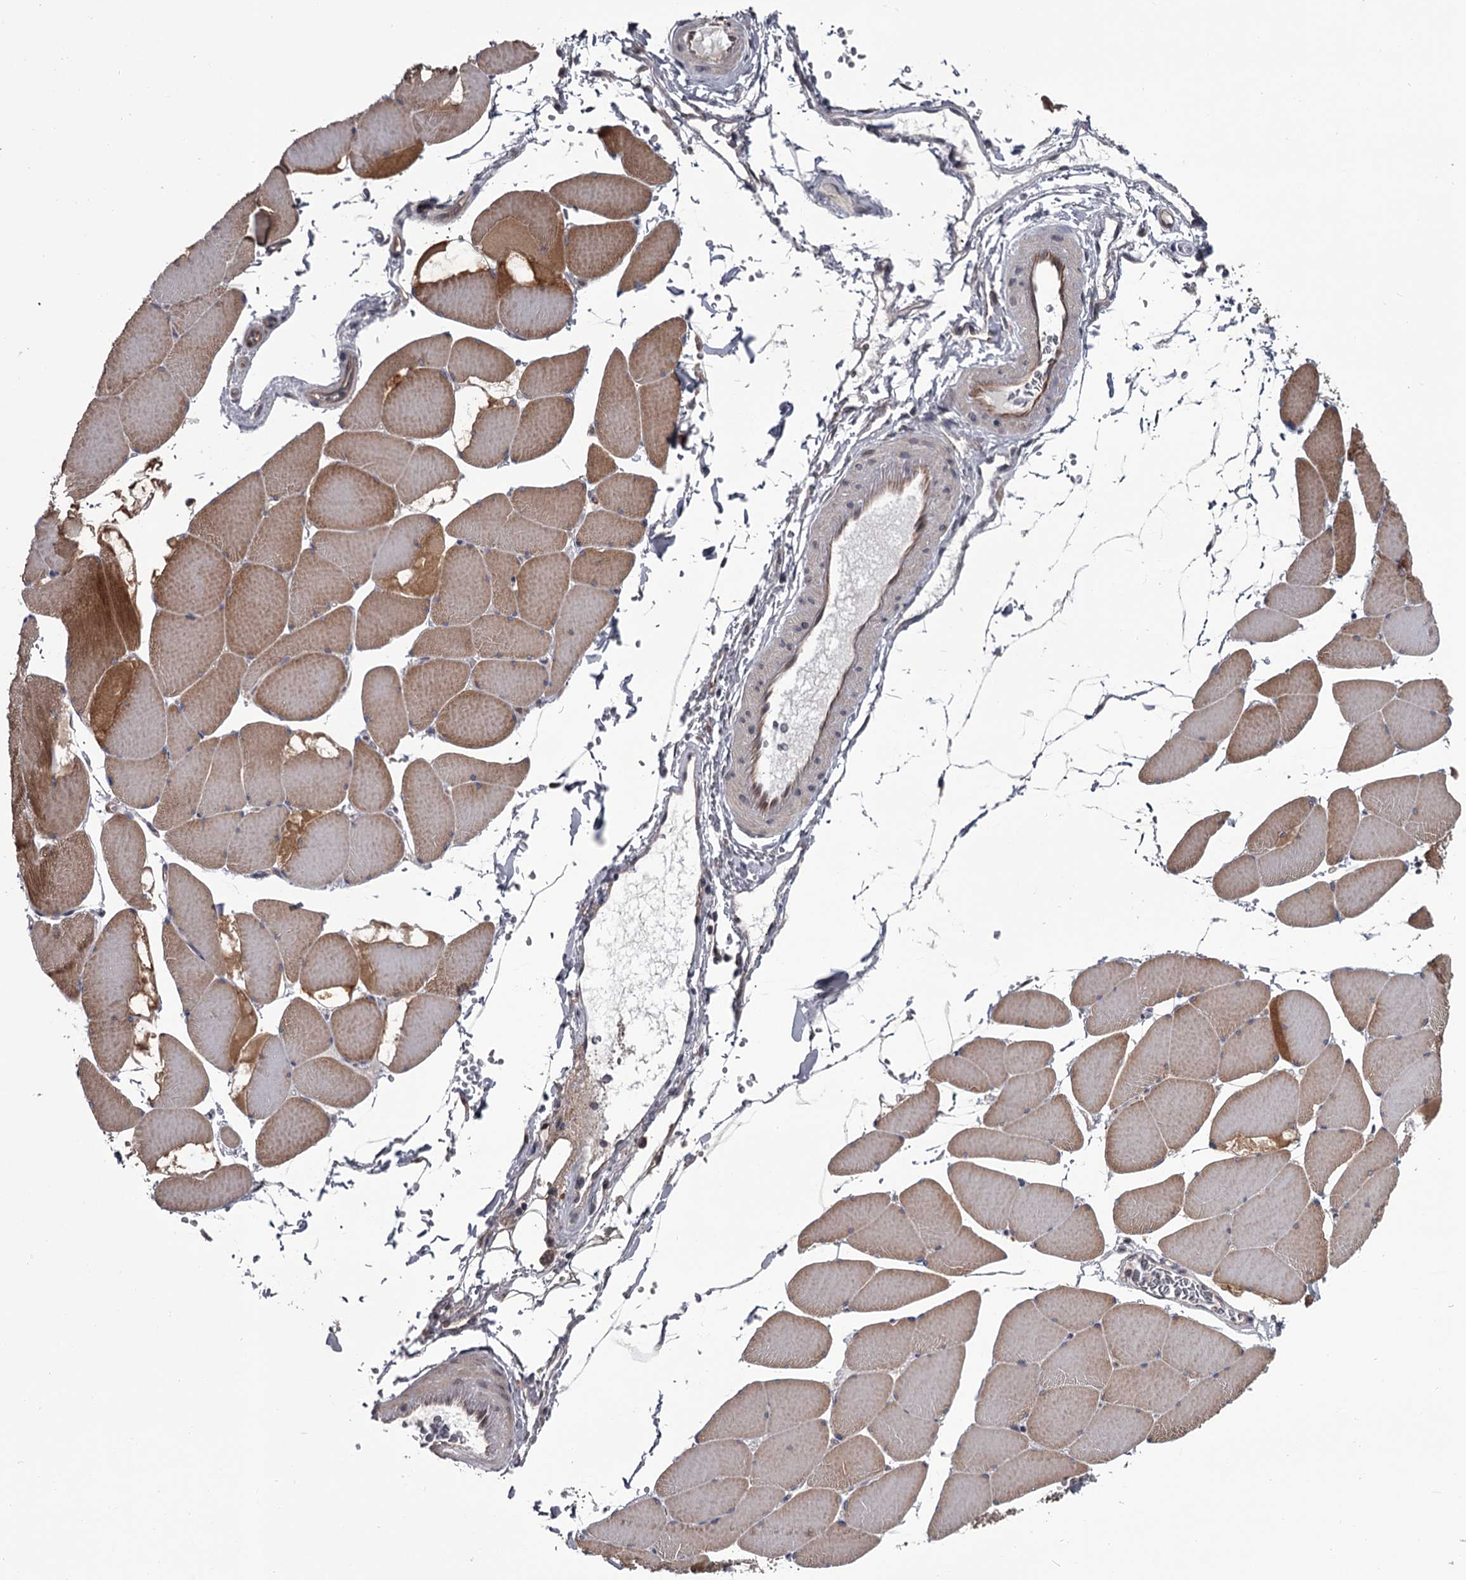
{"staining": {"intensity": "strong", "quantity": "25%-75%", "location": "cytoplasmic/membranous"}, "tissue": "skeletal muscle", "cell_type": "Myocytes", "image_type": "normal", "snomed": [{"axis": "morphology", "description": "Normal tissue, NOS"}, {"axis": "topography", "description": "Skeletal muscle"}, {"axis": "topography", "description": "Head-Neck"}], "caption": "Approximately 25%-75% of myocytes in unremarkable human skeletal muscle reveal strong cytoplasmic/membranous protein expression as visualized by brown immunohistochemical staining.", "gene": "DAO", "patient": {"sex": "male", "age": 66}}